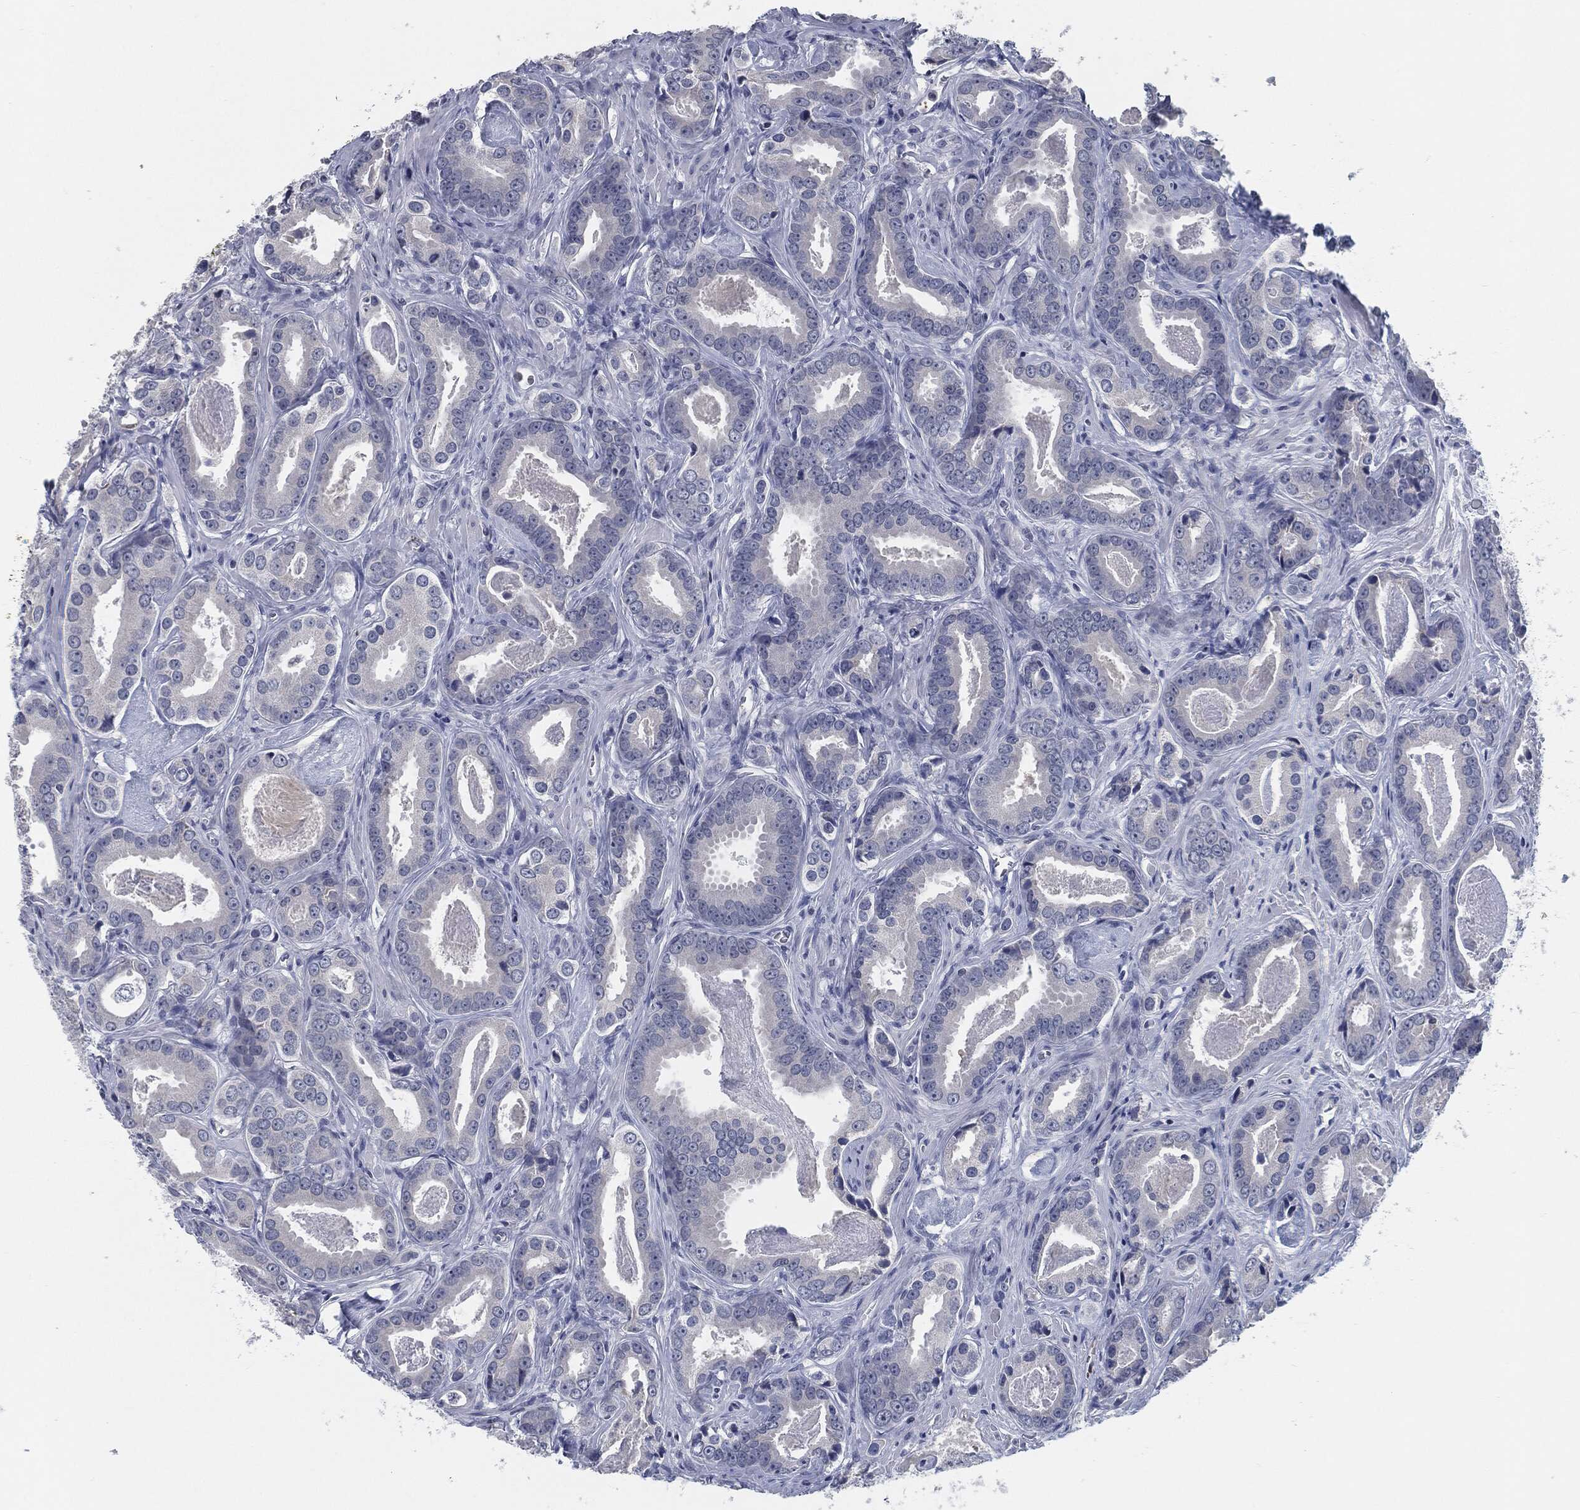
{"staining": {"intensity": "negative", "quantity": "none", "location": "none"}, "tissue": "prostate cancer", "cell_type": "Tumor cells", "image_type": "cancer", "snomed": [{"axis": "morphology", "description": "Adenocarcinoma, NOS"}, {"axis": "topography", "description": "Prostate"}], "caption": "Adenocarcinoma (prostate) was stained to show a protein in brown. There is no significant staining in tumor cells. (DAB (3,3'-diaminobenzidine) IHC, high magnification).", "gene": "PROM1", "patient": {"sex": "male", "age": 61}}